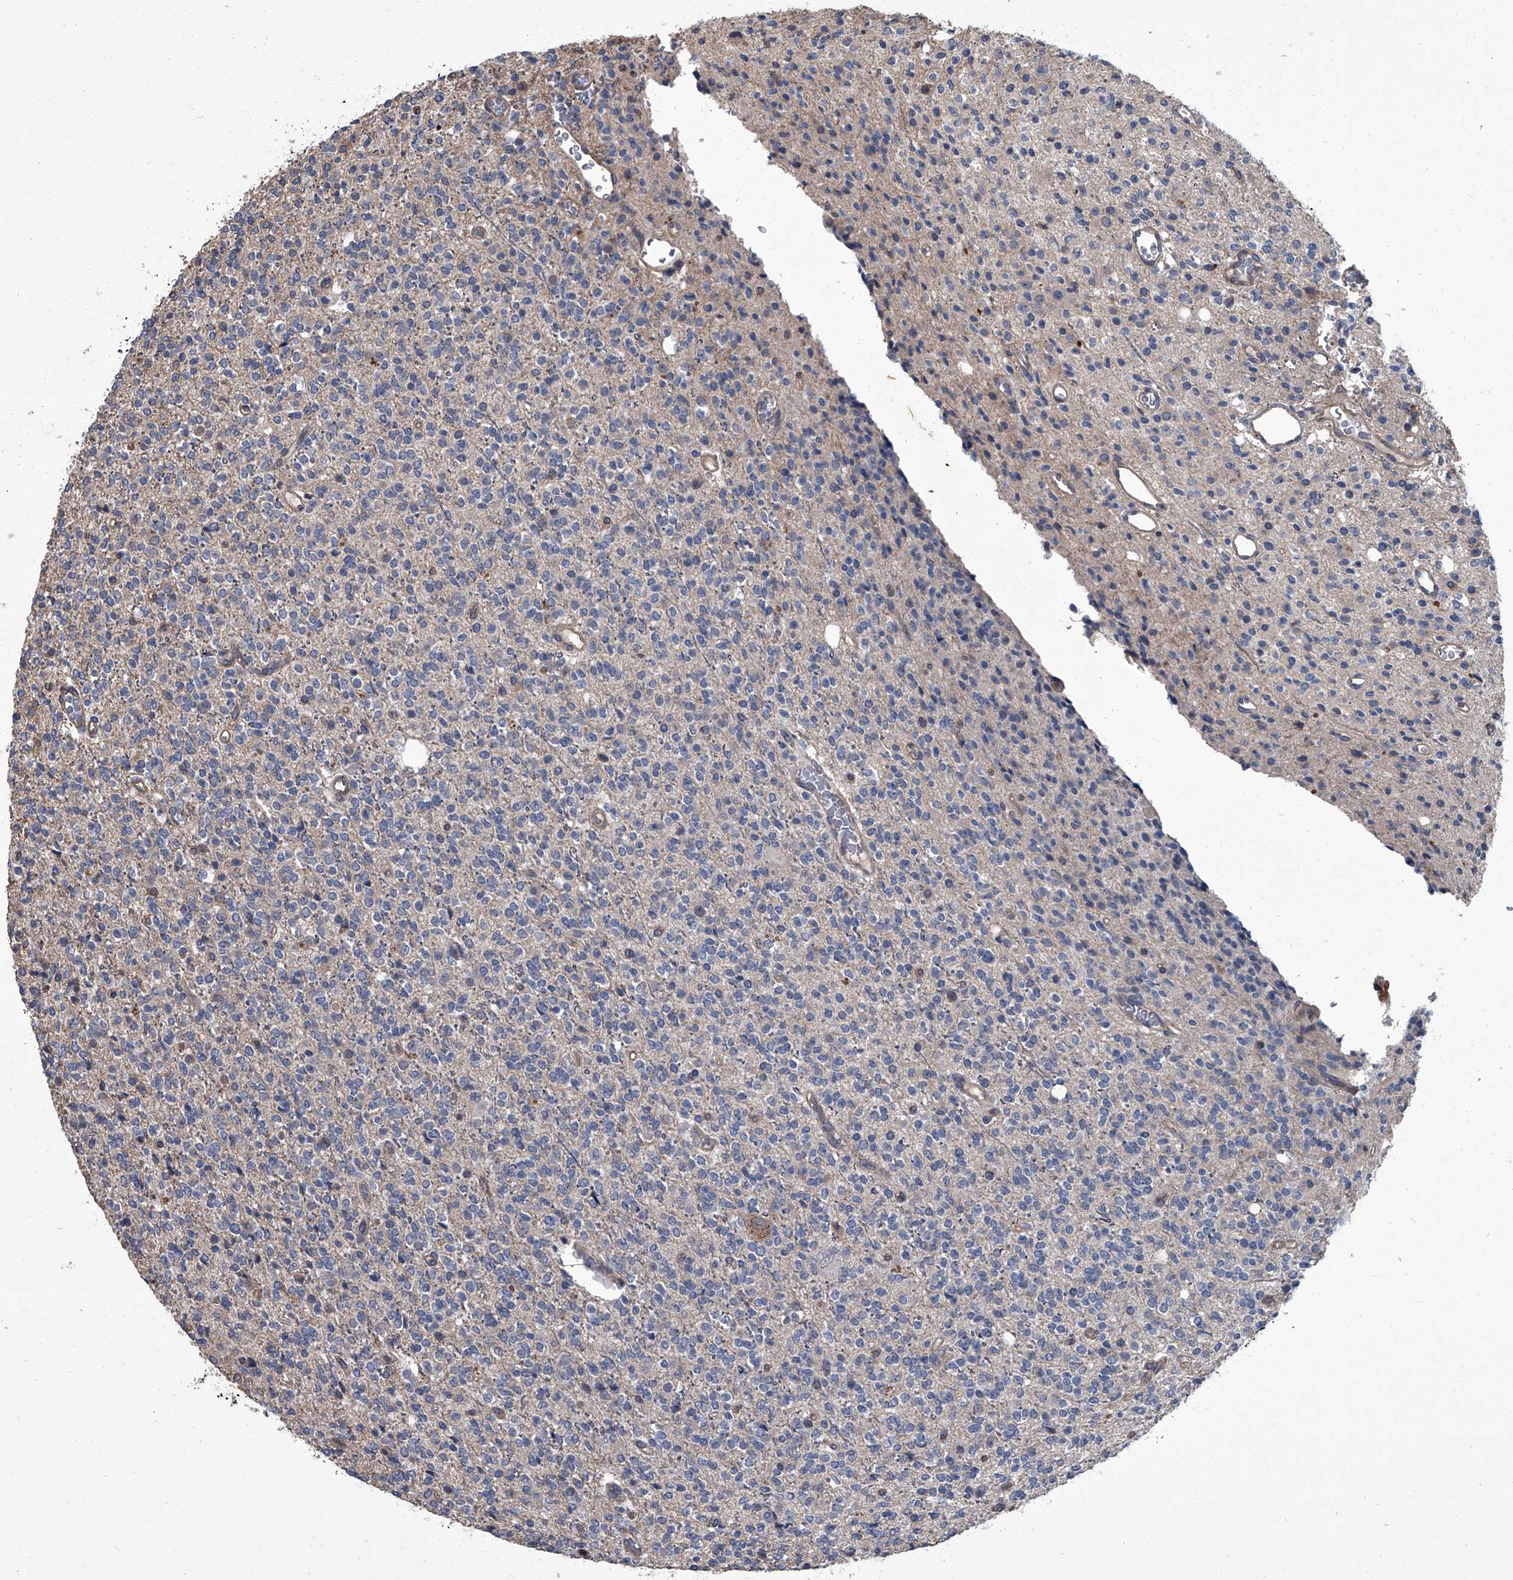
{"staining": {"intensity": "negative", "quantity": "none", "location": "none"}, "tissue": "glioma", "cell_type": "Tumor cells", "image_type": "cancer", "snomed": [{"axis": "morphology", "description": "Glioma, malignant, High grade"}, {"axis": "topography", "description": "Brain"}], "caption": "DAB (3,3'-diaminobenzidine) immunohistochemical staining of glioma reveals no significant expression in tumor cells.", "gene": "SIRT4", "patient": {"sex": "male", "age": 34}}